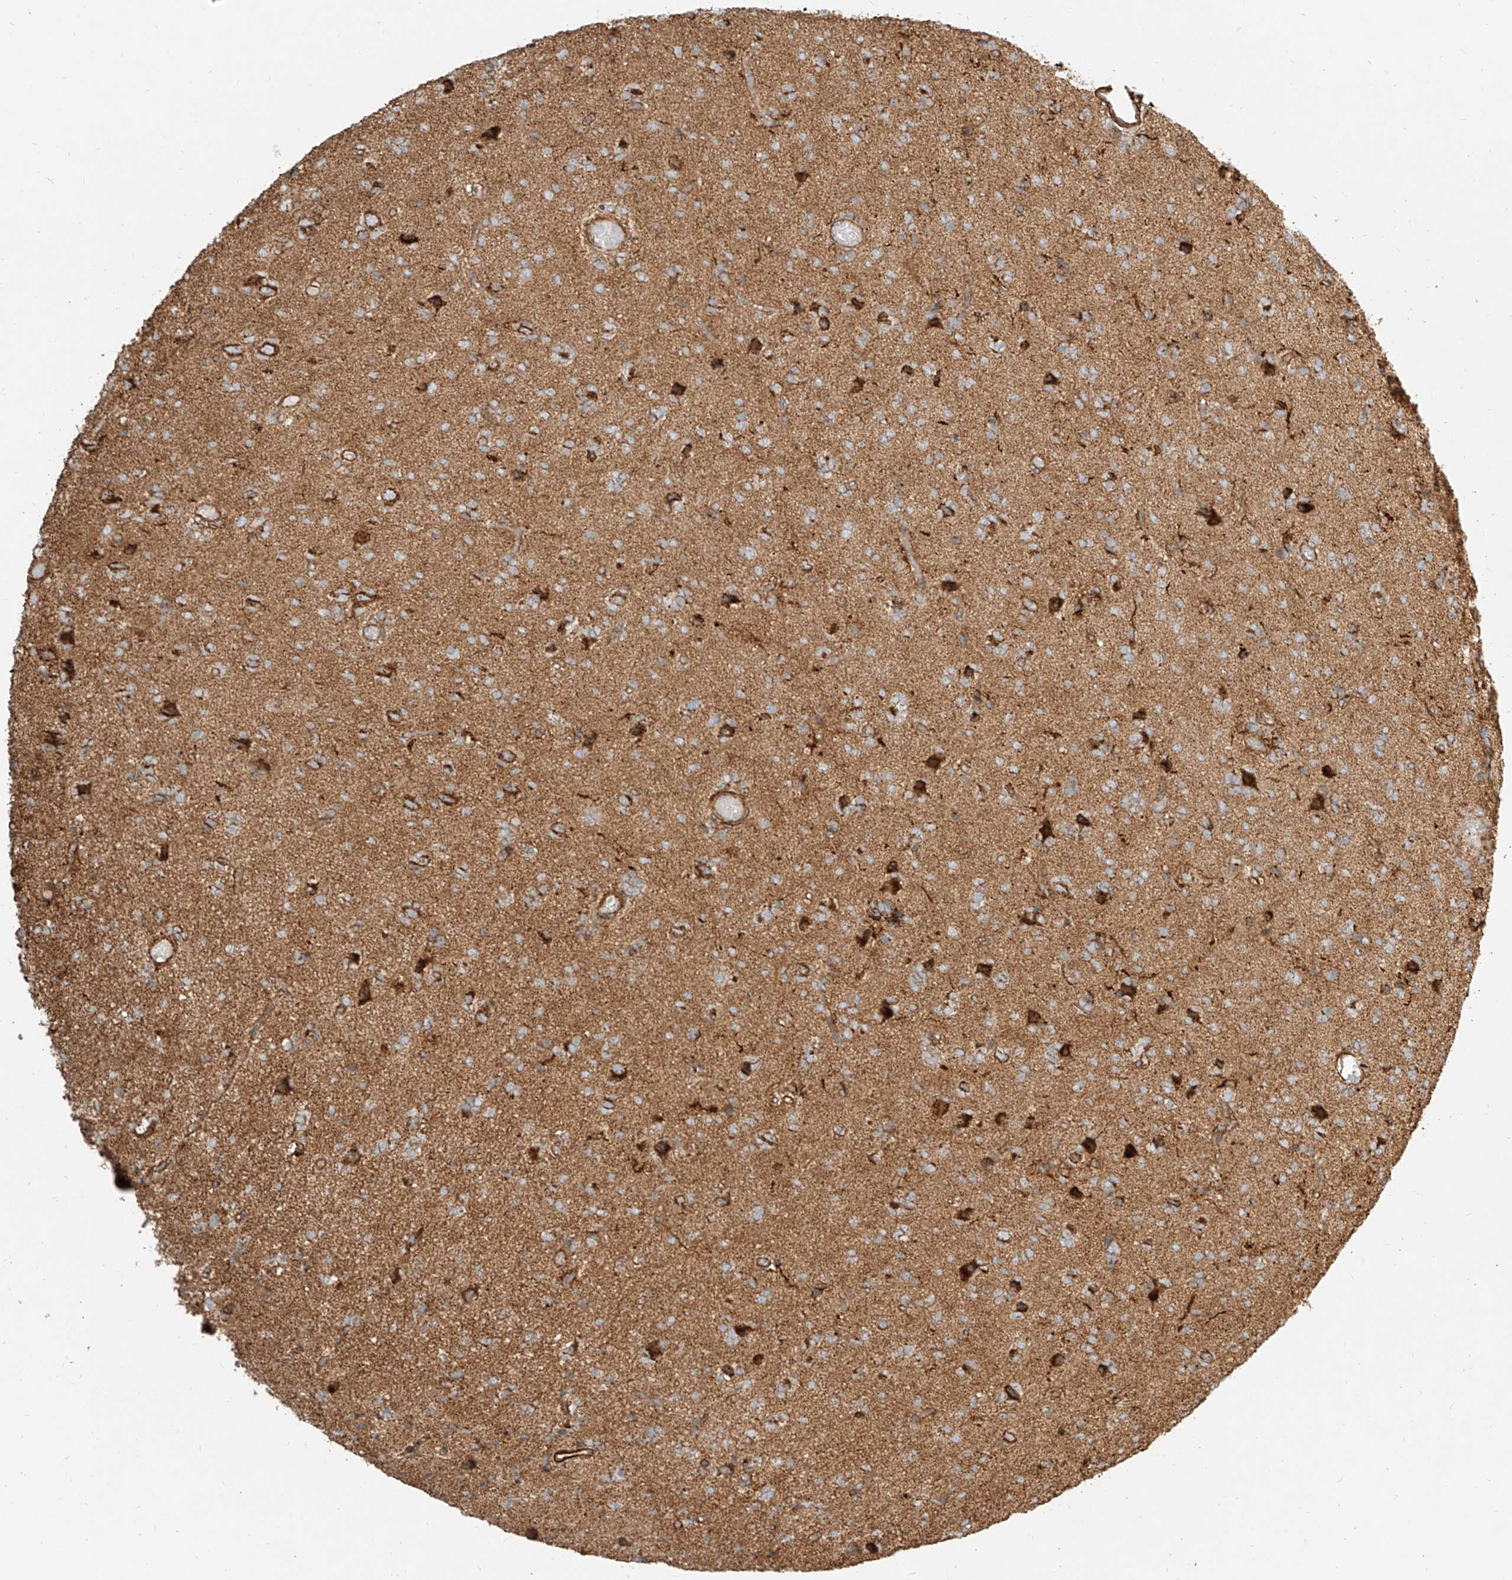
{"staining": {"intensity": "weak", "quantity": "25%-75%", "location": "cytoplasmic/membranous"}, "tissue": "glioma", "cell_type": "Tumor cells", "image_type": "cancer", "snomed": [{"axis": "morphology", "description": "Glioma, malignant, High grade"}, {"axis": "topography", "description": "Brain"}], "caption": "A photomicrograph of human glioma stained for a protein shows weak cytoplasmic/membranous brown staining in tumor cells.", "gene": "MTX2", "patient": {"sex": "female", "age": 59}}